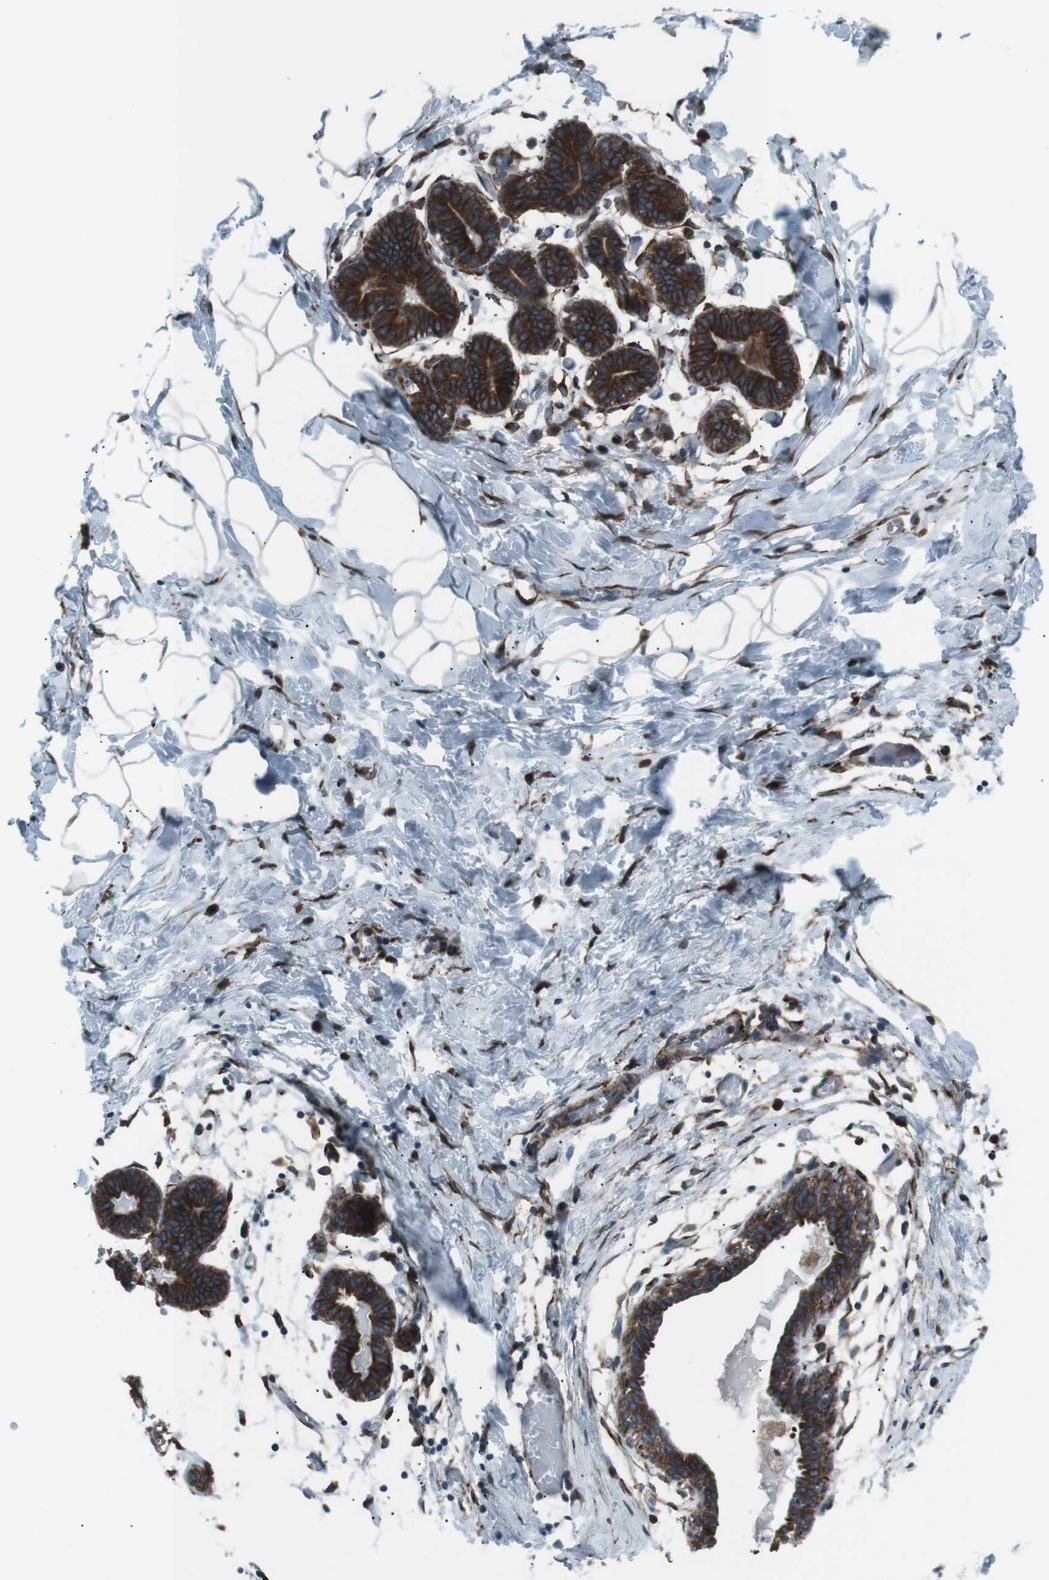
{"staining": {"intensity": "negative", "quantity": "none", "location": "none"}, "tissue": "breast", "cell_type": "Adipocytes", "image_type": "normal", "snomed": [{"axis": "morphology", "description": "Normal tissue, NOS"}, {"axis": "topography", "description": "Breast"}], "caption": "DAB immunohistochemical staining of benign human breast shows no significant expression in adipocytes.", "gene": "LNPK", "patient": {"sex": "female", "age": 27}}